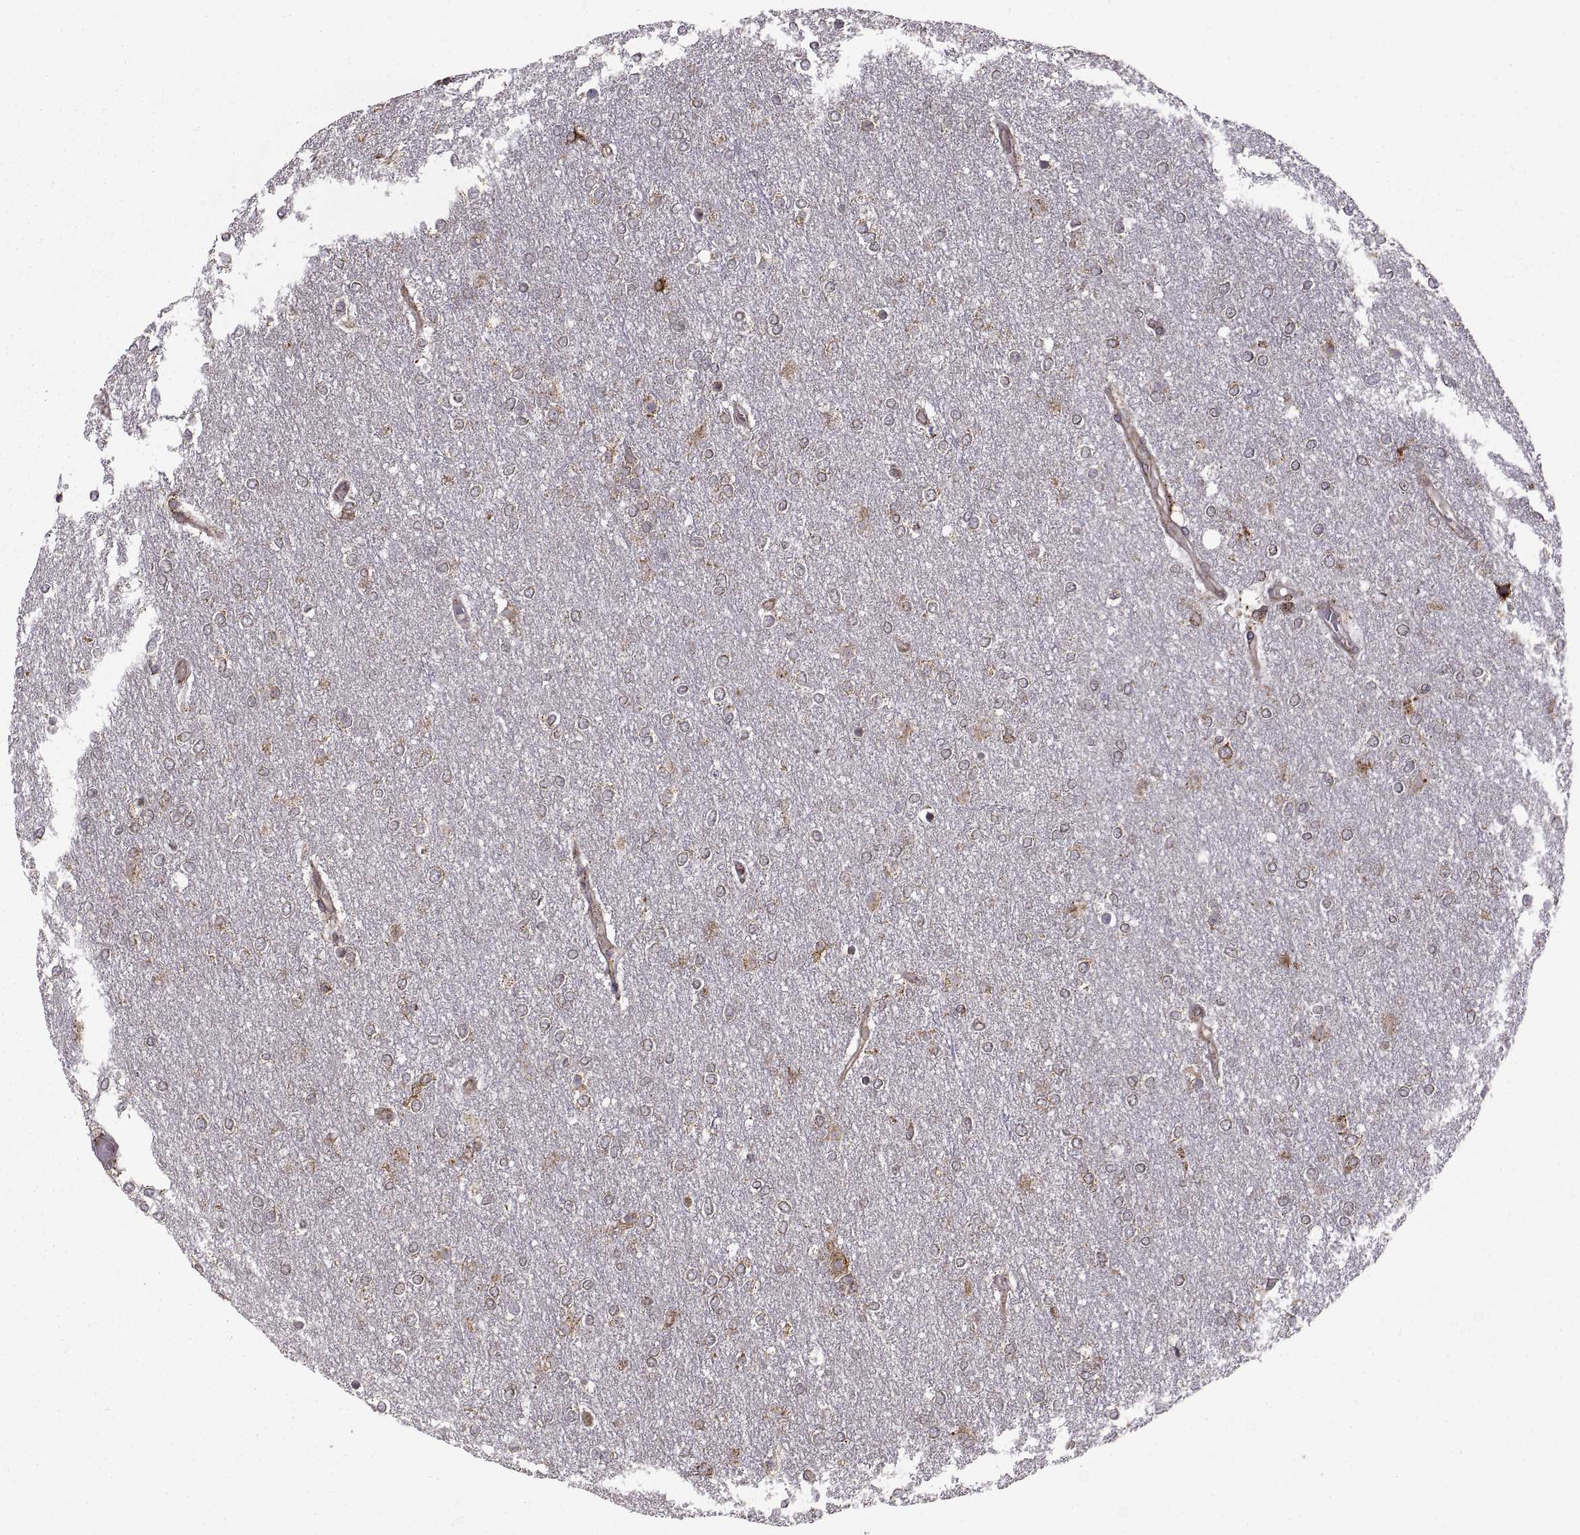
{"staining": {"intensity": "weak", "quantity": "25%-75%", "location": "cytoplasmic/membranous"}, "tissue": "glioma", "cell_type": "Tumor cells", "image_type": "cancer", "snomed": [{"axis": "morphology", "description": "Glioma, malignant, High grade"}, {"axis": "topography", "description": "Brain"}], "caption": "The immunohistochemical stain labels weak cytoplasmic/membranous staining in tumor cells of high-grade glioma (malignant) tissue.", "gene": "PDIA3", "patient": {"sex": "female", "age": 61}}